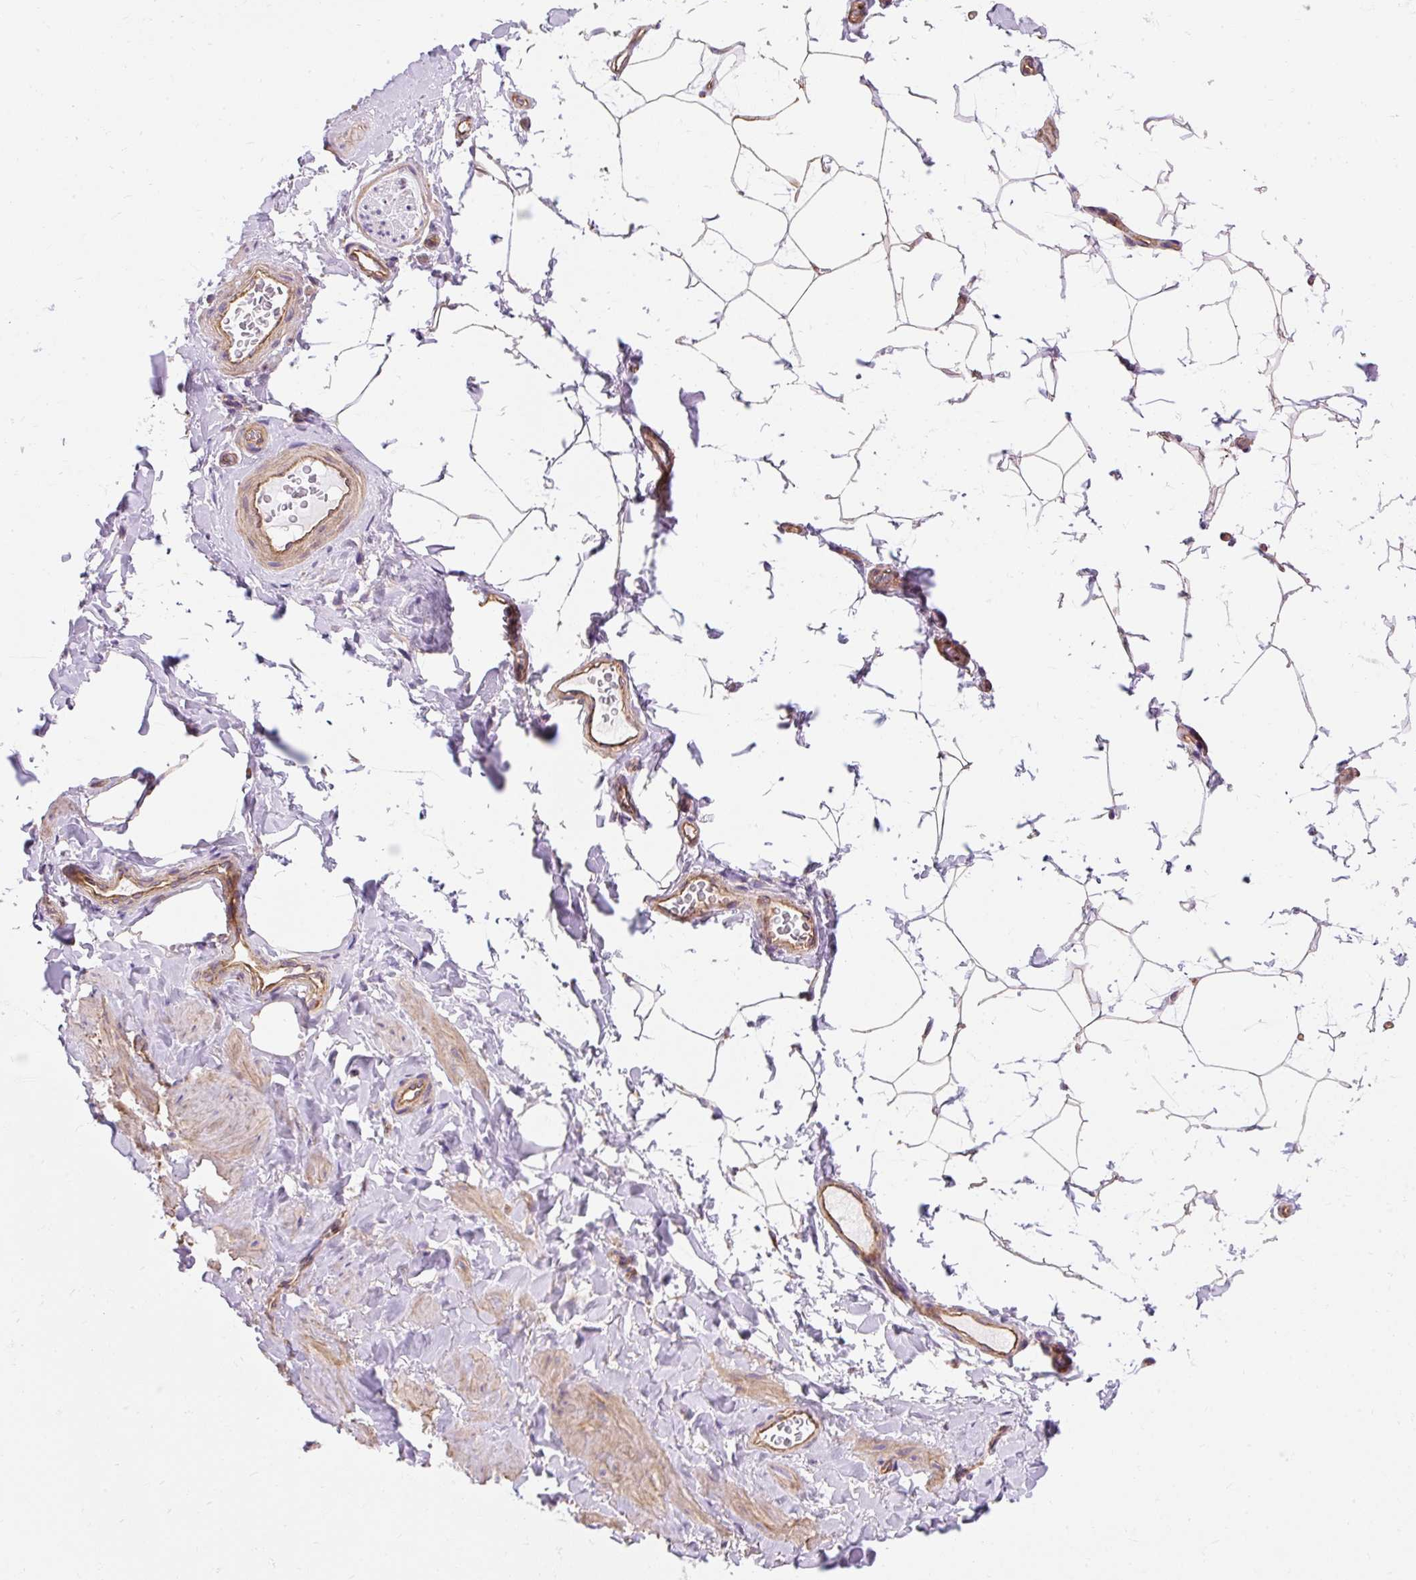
{"staining": {"intensity": "weak", "quantity": "25%-75%", "location": "cytoplasmic/membranous"}, "tissue": "adipose tissue", "cell_type": "Adipocytes", "image_type": "normal", "snomed": [{"axis": "morphology", "description": "Normal tissue, NOS"}, {"axis": "topography", "description": "Vascular tissue"}, {"axis": "topography", "description": "Peripheral nerve tissue"}], "caption": "A brown stain shows weak cytoplasmic/membranous expression of a protein in adipocytes of unremarkable human adipose tissue. The protein is stained brown, and the nuclei are stained in blue (DAB IHC with brightfield microscopy, high magnification).", "gene": "CEP290", "patient": {"sex": "male", "age": 41}}